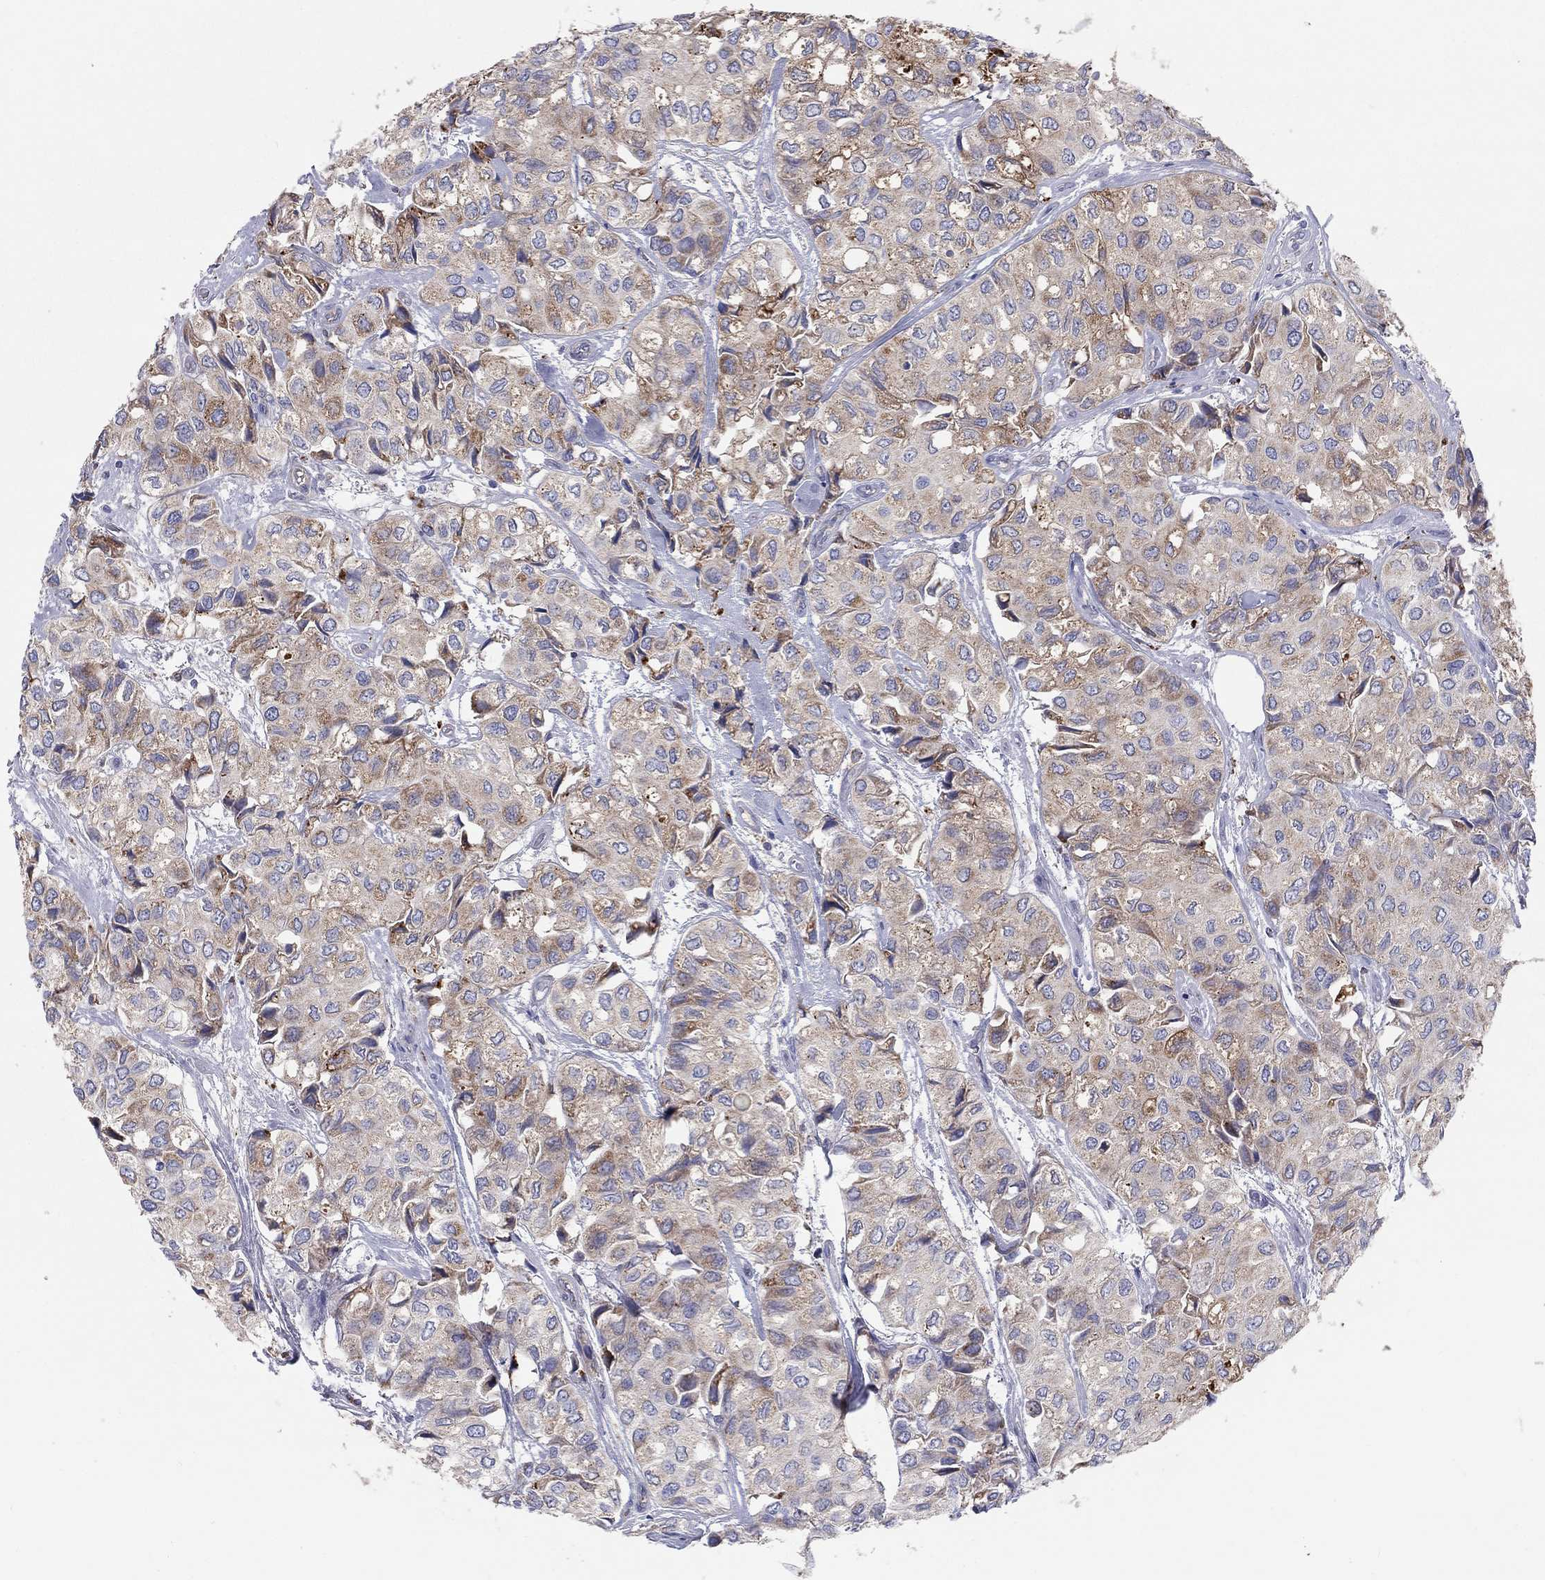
{"staining": {"intensity": "moderate", "quantity": "25%-75%", "location": "cytoplasmic/membranous"}, "tissue": "urothelial cancer", "cell_type": "Tumor cells", "image_type": "cancer", "snomed": [{"axis": "morphology", "description": "Urothelial carcinoma, High grade"}, {"axis": "topography", "description": "Urinary bladder"}], "caption": "Protein staining exhibits moderate cytoplasmic/membranous positivity in approximately 25%-75% of tumor cells in high-grade urothelial carcinoma.", "gene": "BCO2", "patient": {"sex": "male", "age": 73}}